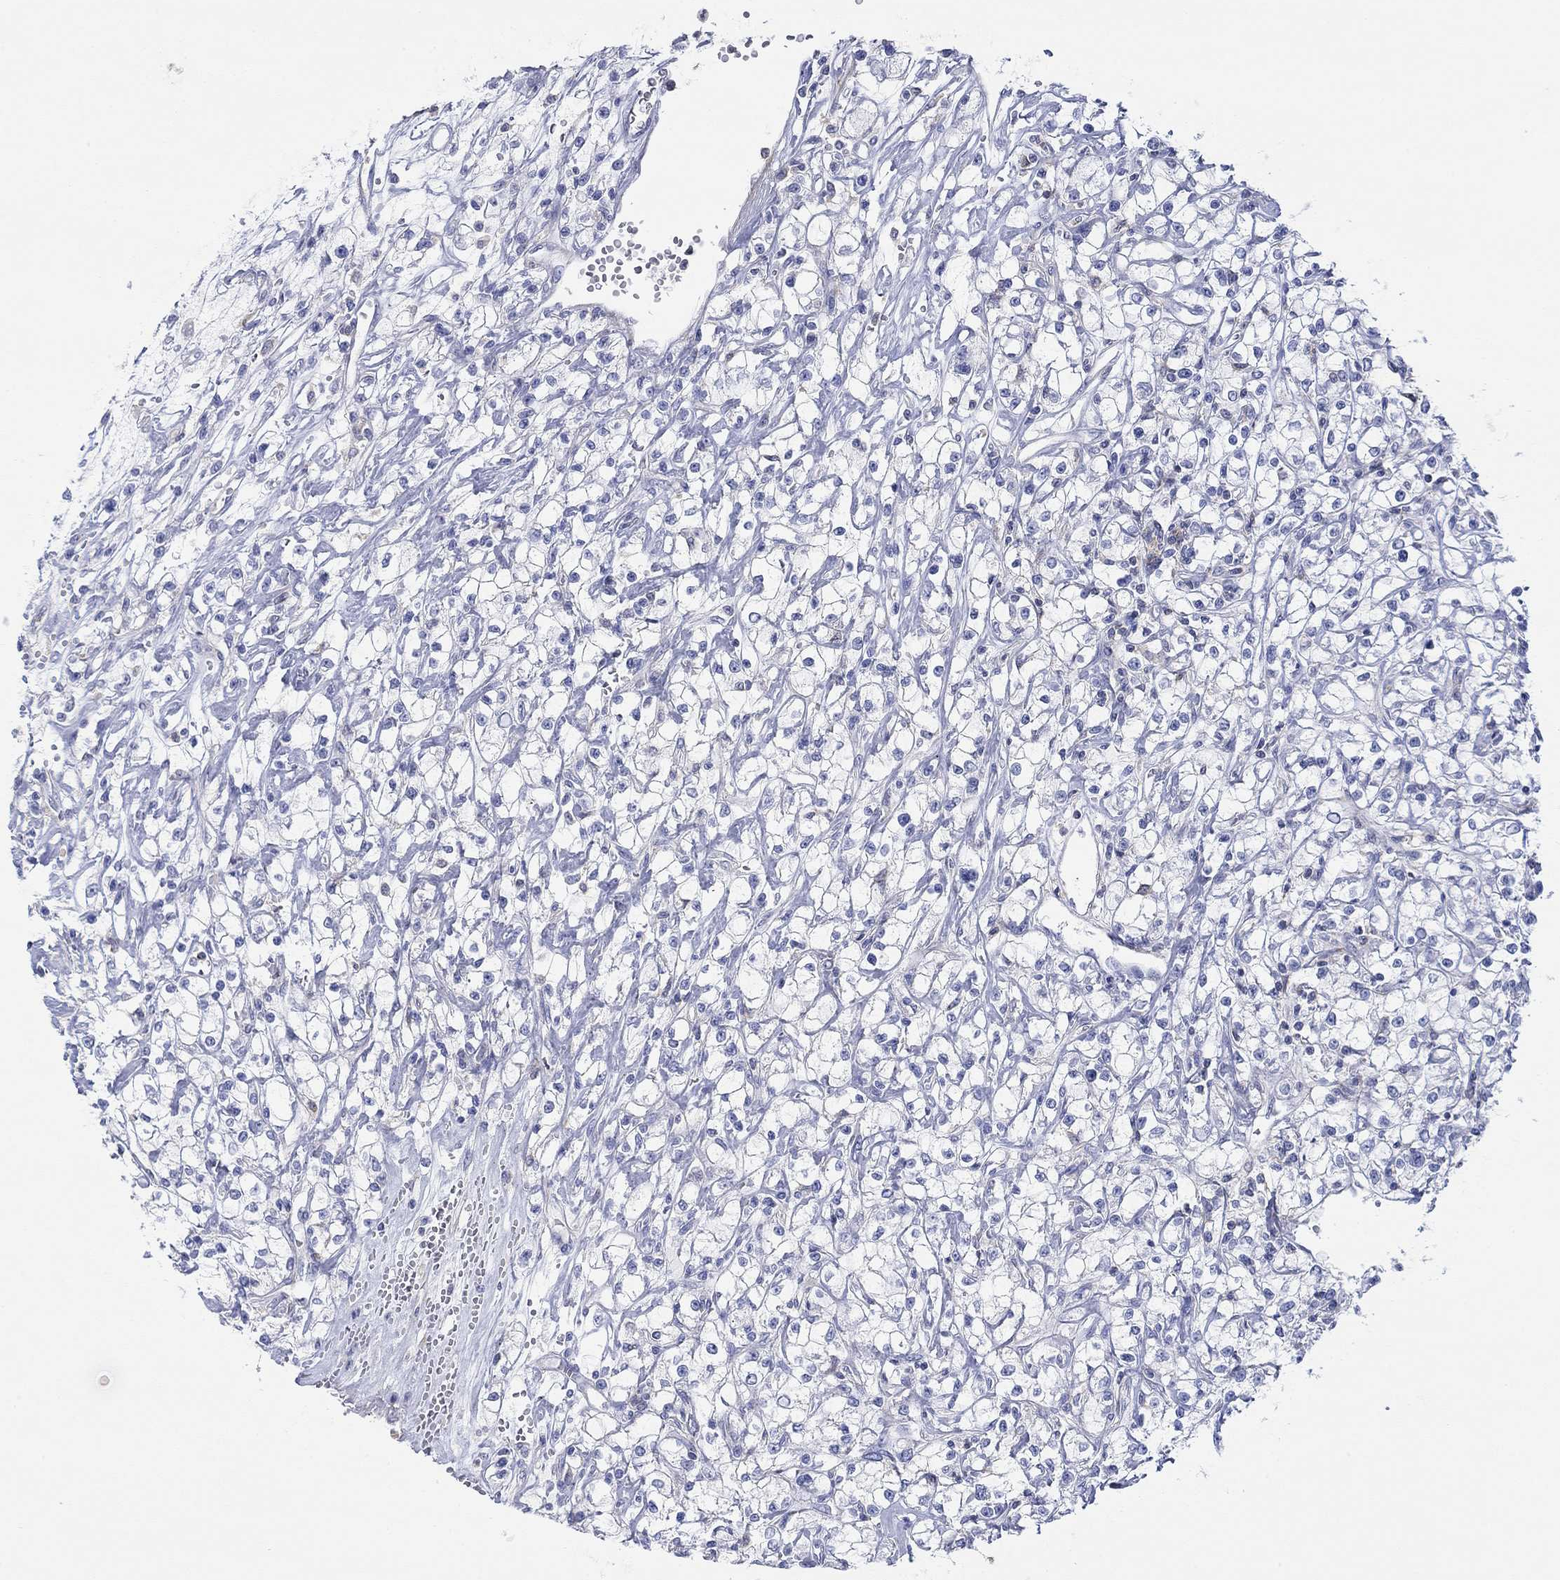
{"staining": {"intensity": "negative", "quantity": "none", "location": "none"}, "tissue": "renal cancer", "cell_type": "Tumor cells", "image_type": "cancer", "snomed": [{"axis": "morphology", "description": "Adenocarcinoma, NOS"}, {"axis": "topography", "description": "Kidney"}], "caption": "Immunohistochemistry (IHC) micrograph of adenocarcinoma (renal) stained for a protein (brown), which demonstrates no positivity in tumor cells.", "gene": "PPIL6", "patient": {"sex": "female", "age": 59}}